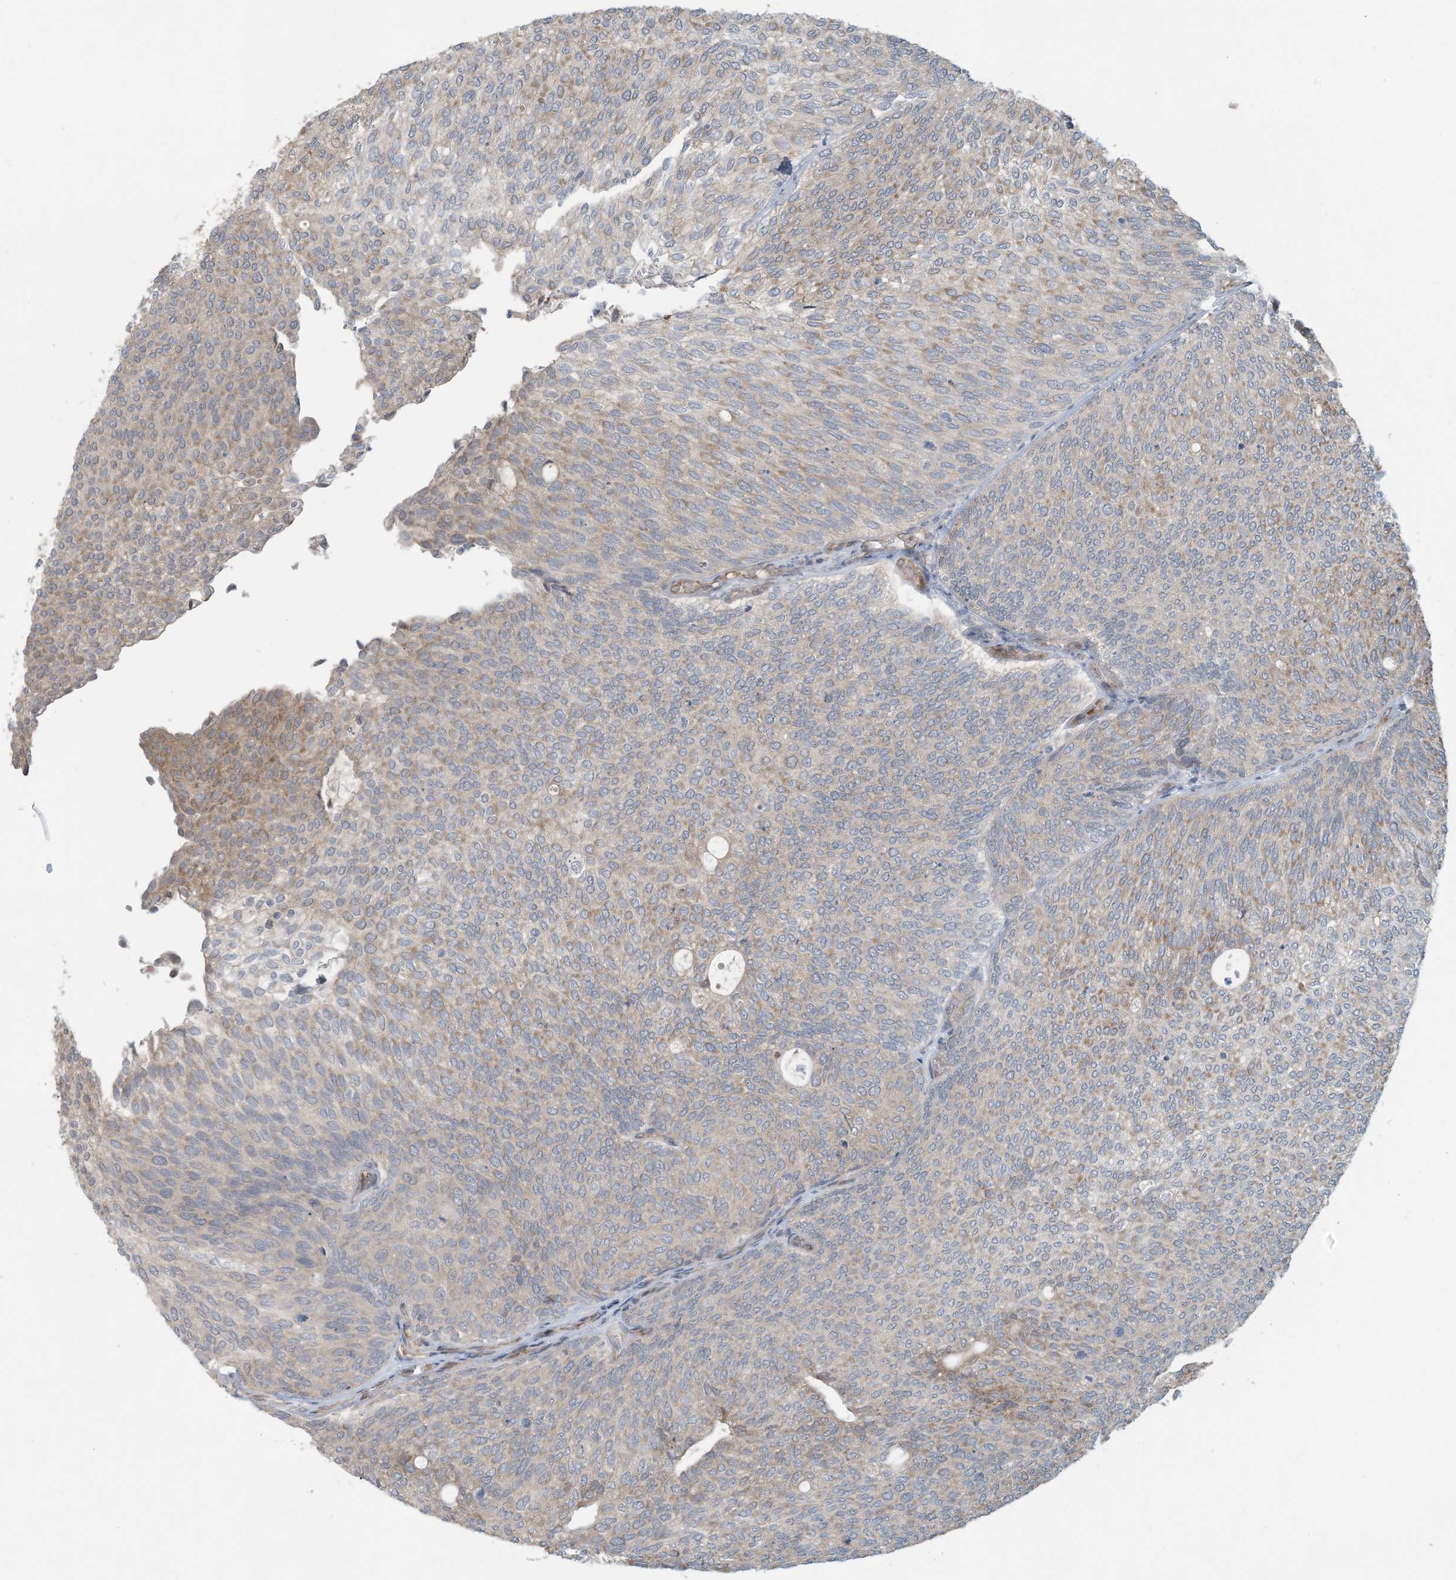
{"staining": {"intensity": "weak", "quantity": "<25%", "location": "cytoplasmic/membranous"}, "tissue": "urothelial cancer", "cell_type": "Tumor cells", "image_type": "cancer", "snomed": [{"axis": "morphology", "description": "Urothelial carcinoma, Low grade"}, {"axis": "topography", "description": "Urinary bladder"}], "caption": "An IHC photomicrograph of low-grade urothelial carcinoma is shown. There is no staining in tumor cells of low-grade urothelial carcinoma. Nuclei are stained in blue.", "gene": "ERI2", "patient": {"sex": "female", "age": 79}}